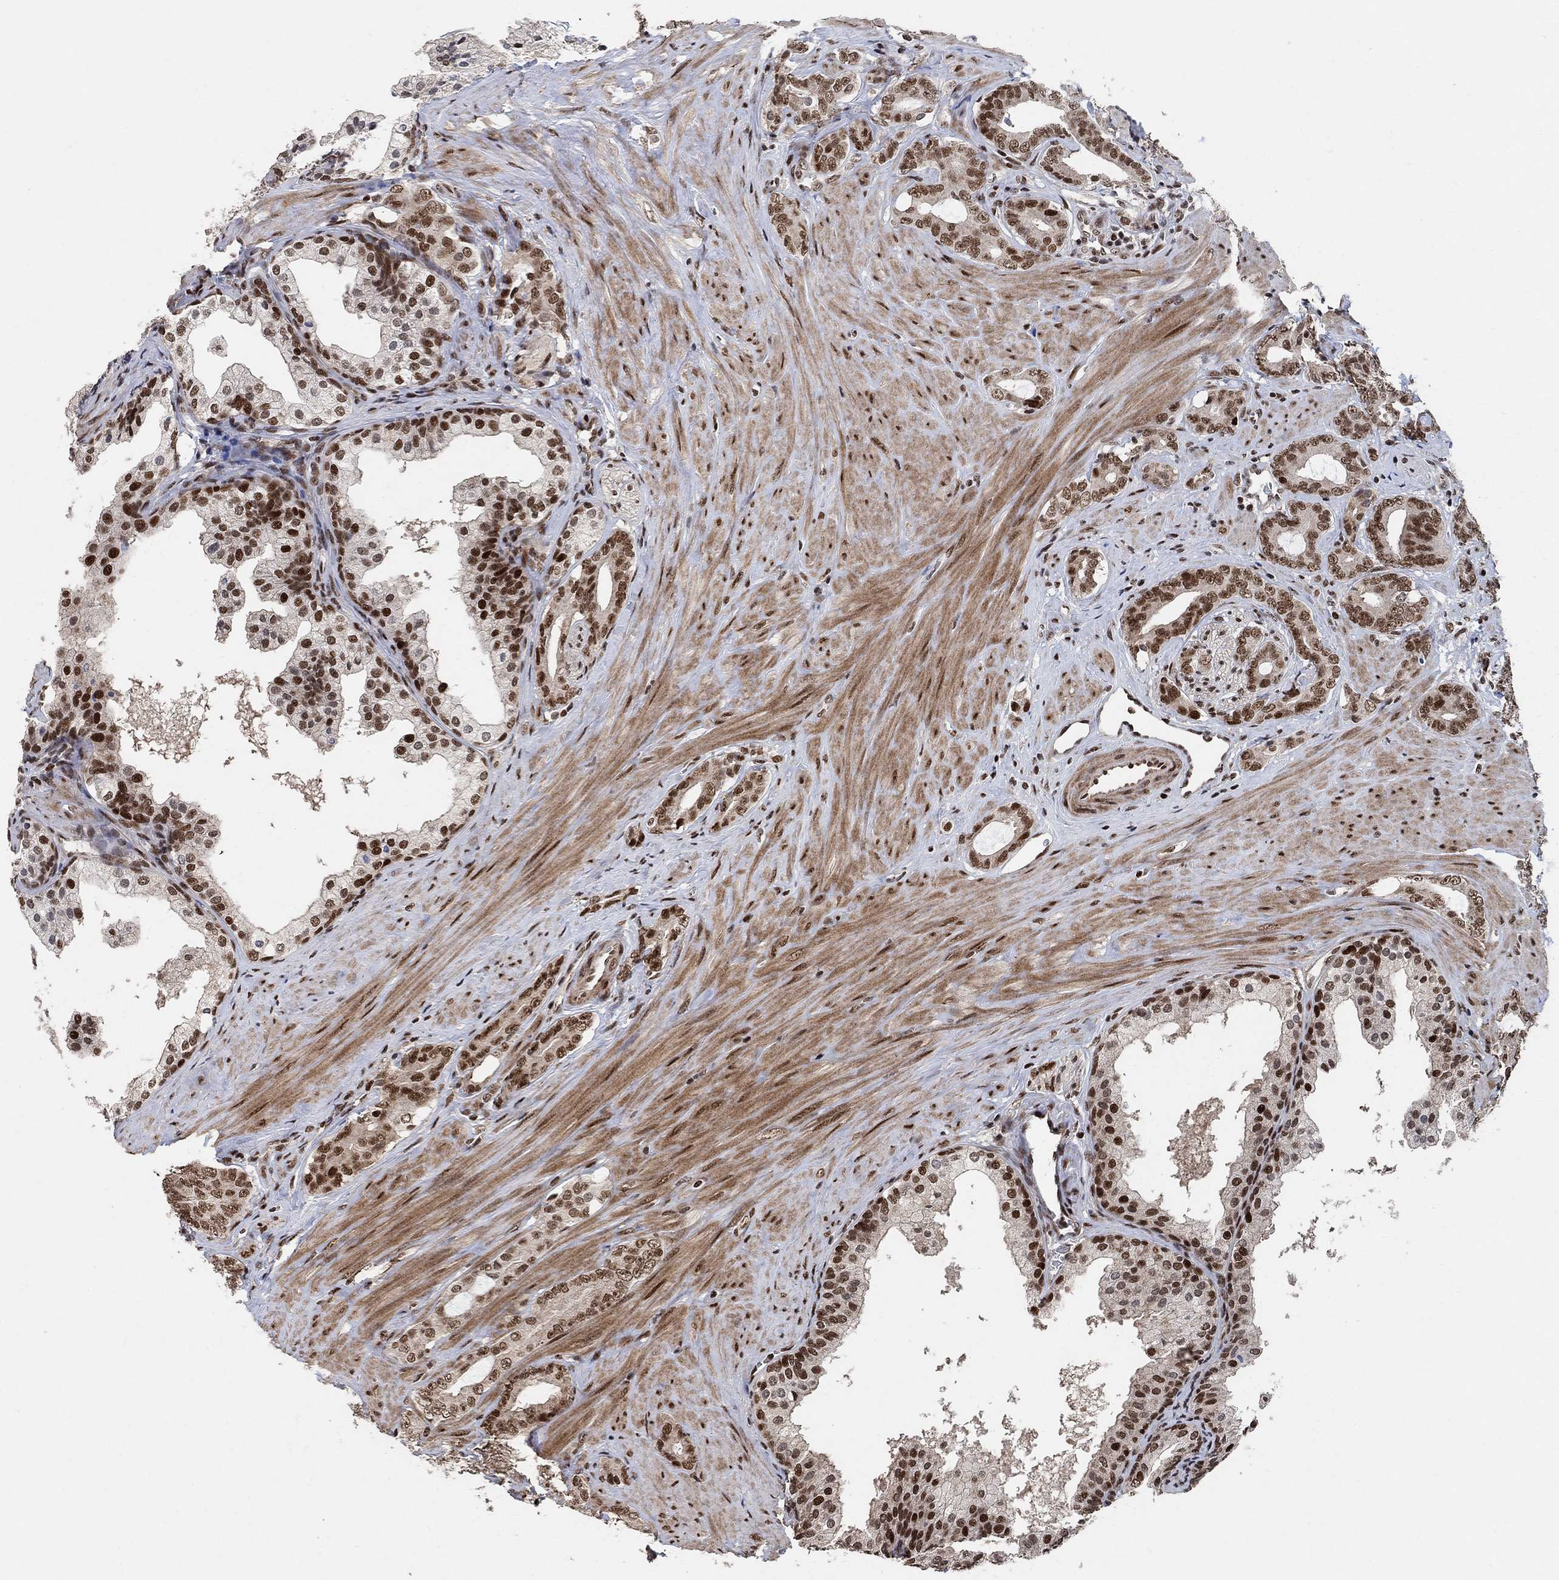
{"staining": {"intensity": "strong", "quantity": ">75%", "location": "nuclear"}, "tissue": "prostate cancer", "cell_type": "Tumor cells", "image_type": "cancer", "snomed": [{"axis": "morphology", "description": "Adenocarcinoma, NOS"}, {"axis": "topography", "description": "Prostate"}], "caption": "Prostate adenocarcinoma stained with DAB immunohistochemistry displays high levels of strong nuclear staining in approximately >75% of tumor cells.", "gene": "E4F1", "patient": {"sex": "male", "age": 55}}